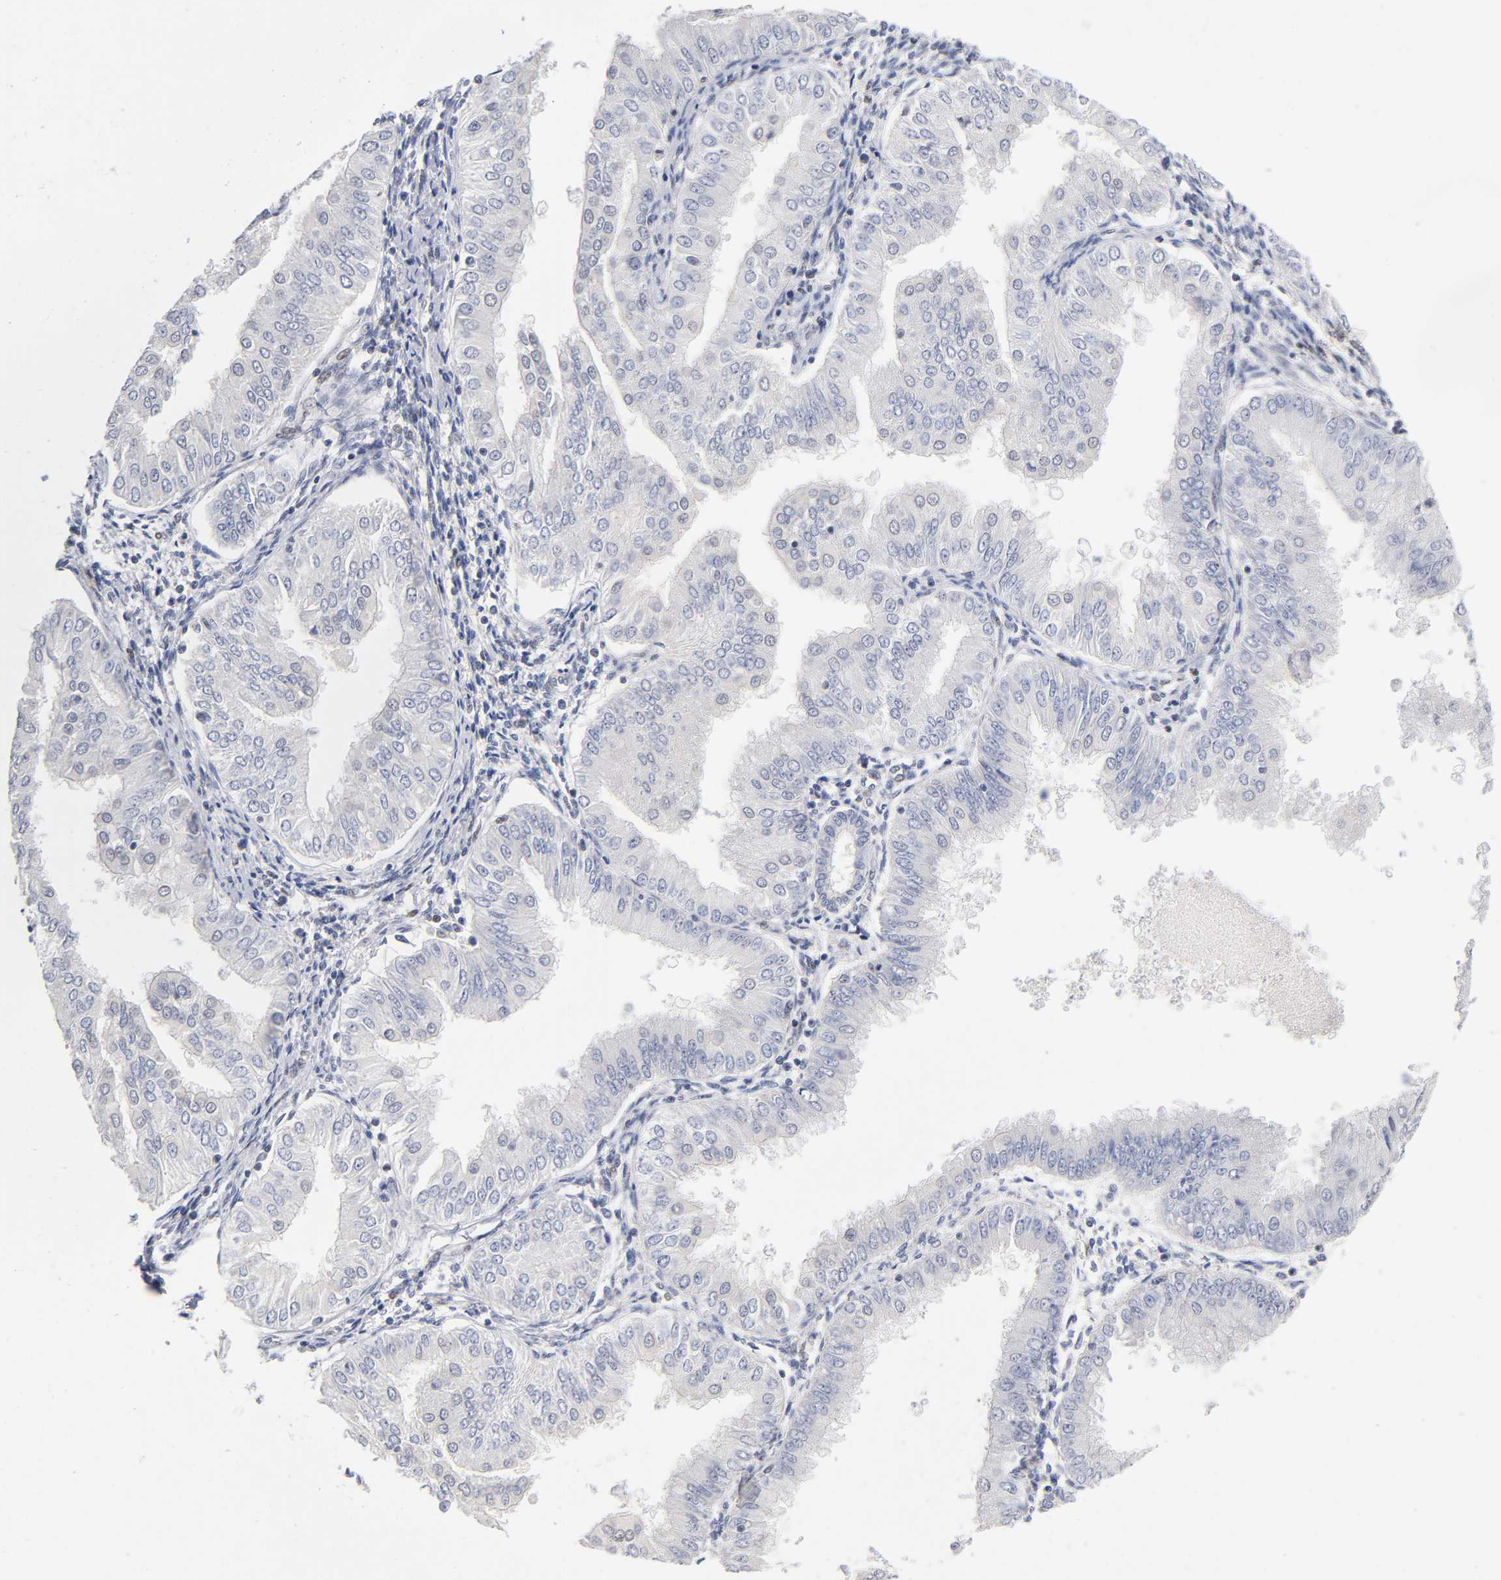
{"staining": {"intensity": "negative", "quantity": "none", "location": "none"}, "tissue": "endometrial cancer", "cell_type": "Tumor cells", "image_type": "cancer", "snomed": [{"axis": "morphology", "description": "Adenocarcinoma, NOS"}, {"axis": "topography", "description": "Endometrium"}], "caption": "High power microscopy photomicrograph of an immunohistochemistry histopathology image of endometrial cancer (adenocarcinoma), revealing no significant staining in tumor cells.", "gene": "NR3C1", "patient": {"sex": "female", "age": 53}}